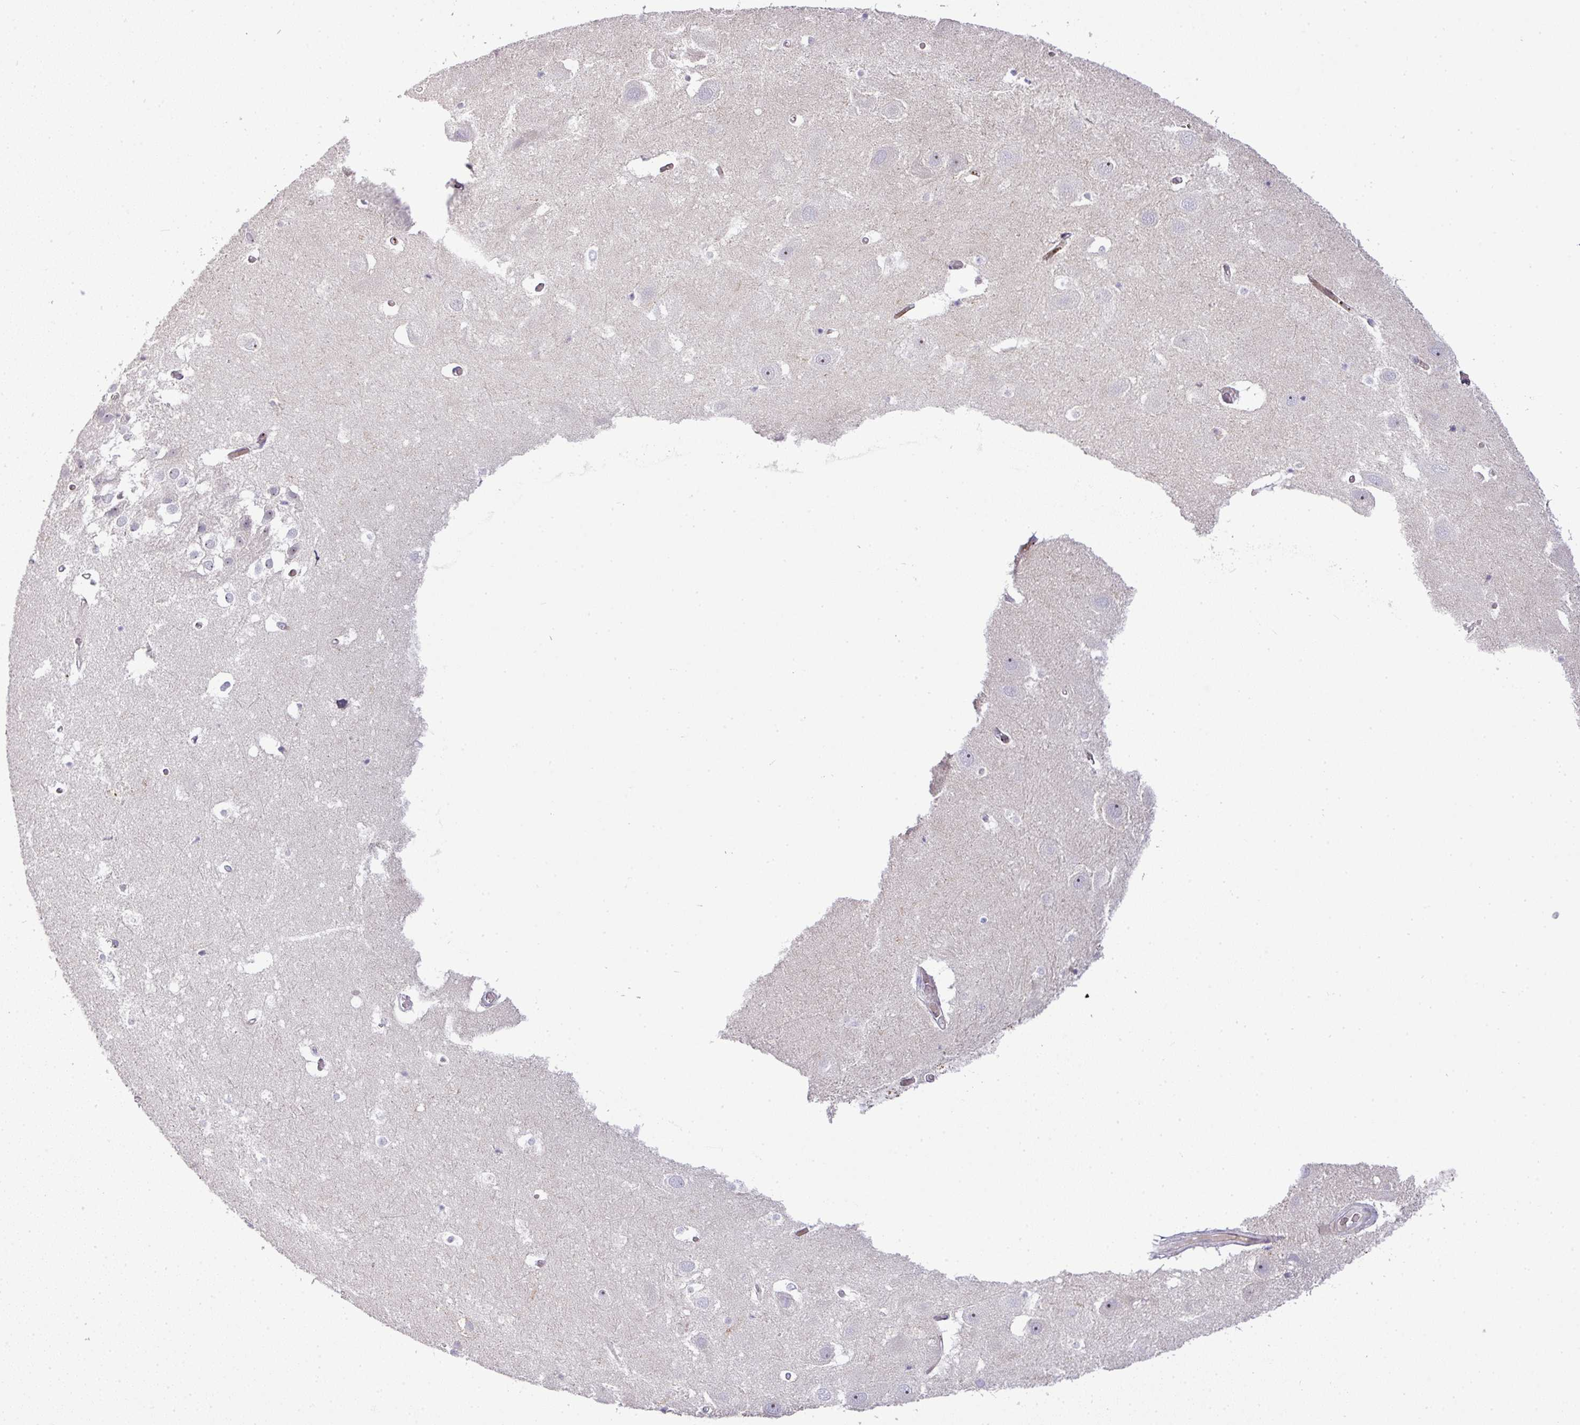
{"staining": {"intensity": "negative", "quantity": "none", "location": "none"}, "tissue": "hippocampus", "cell_type": "Glial cells", "image_type": "normal", "snomed": [{"axis": "morphology", "description": "Normal tissue, NOS"}, {"axis": "topography", "description": "Hippocampus"}], "caption": "Glial cells show no significant positivity in unremarkable hippocampus. (DAB (3,3'-diaminobenzidine) immunohistochemistry, high magnification).", "gene": "ATP6V1F", "patient": {"sex": "female", "age": 52}}